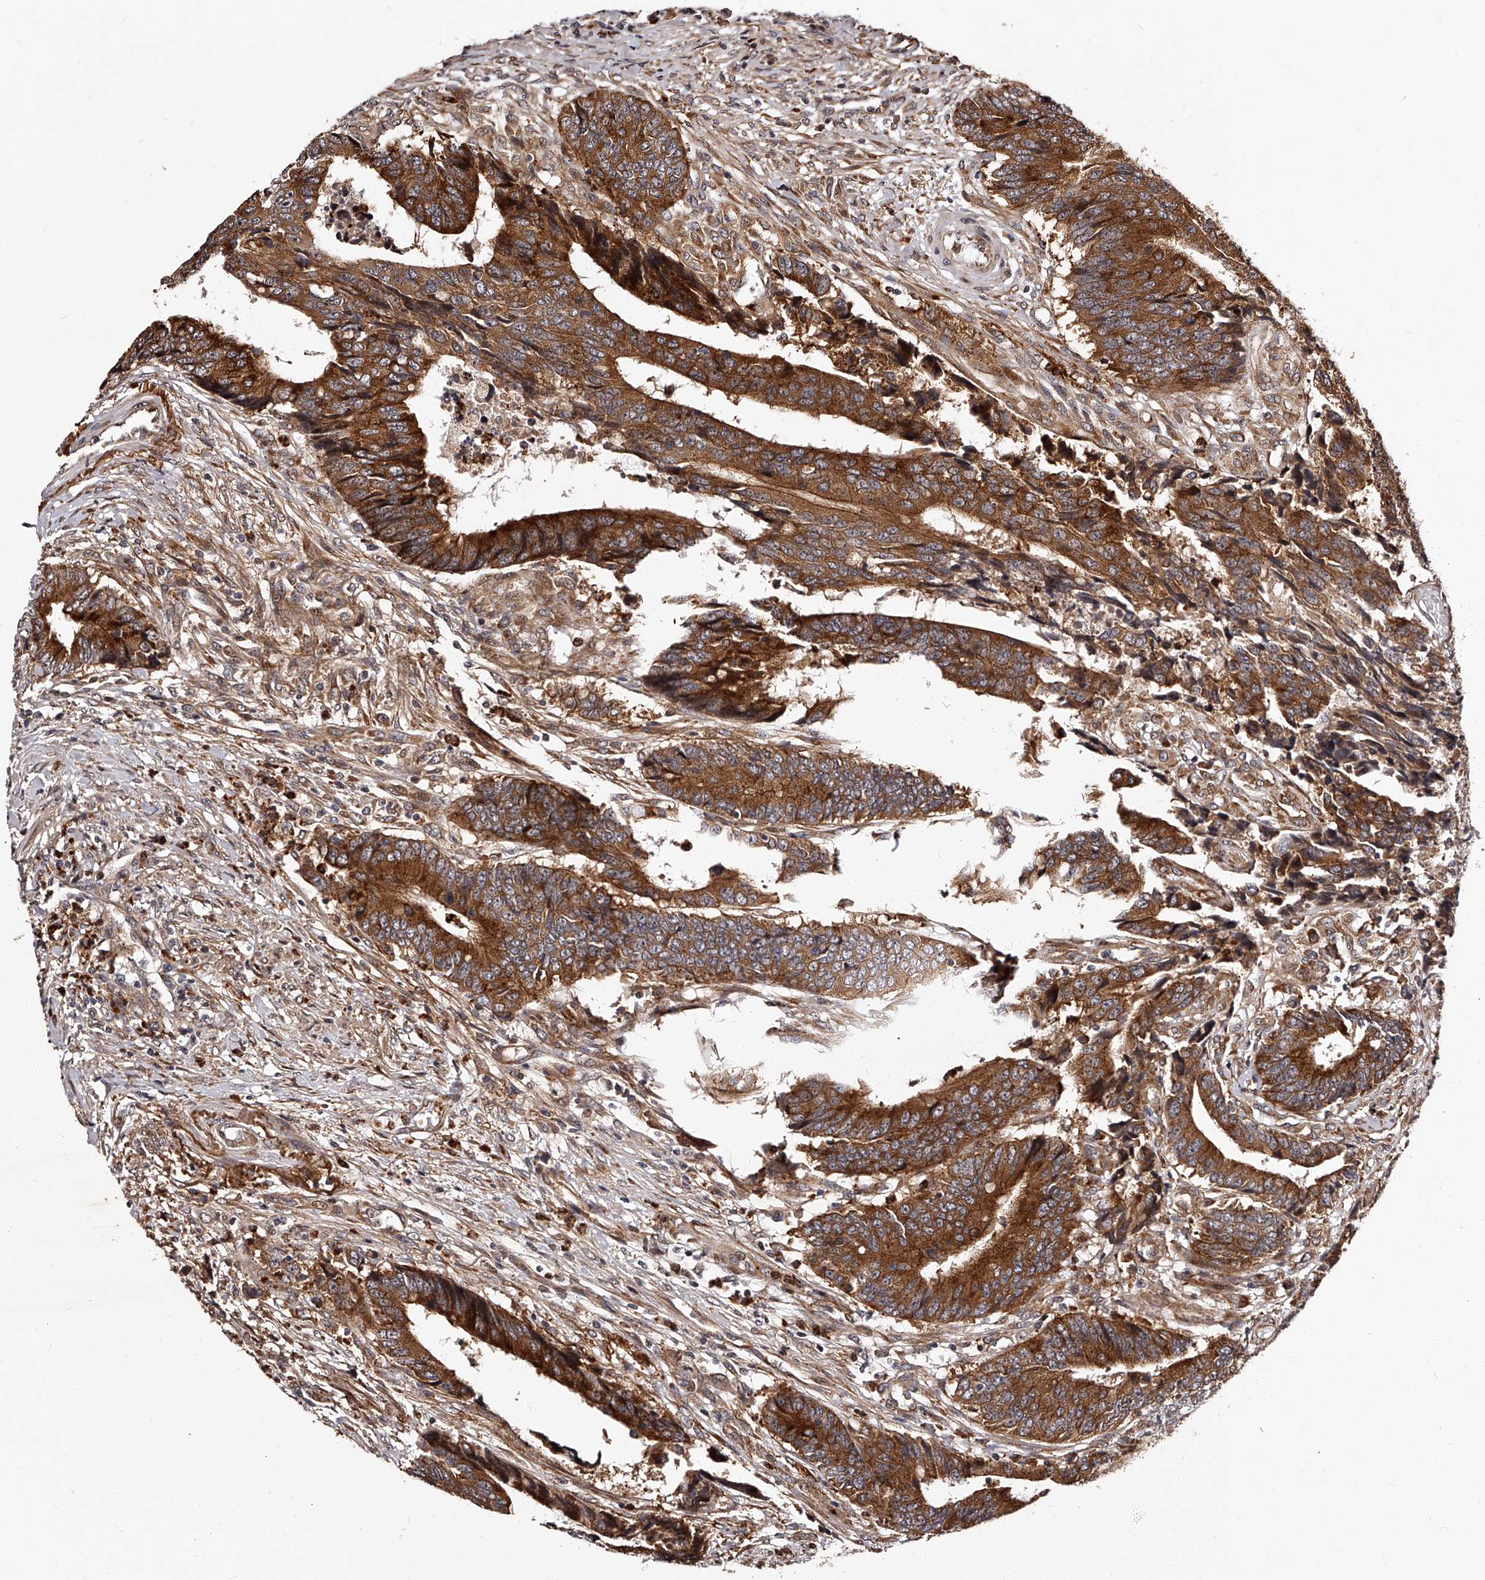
{"staining": {"intensity": "strong", "quantity": ">75%", "location": "cytoplasmic/membranous"}, "tissue": "colorectal cancer", "cell_type": "Tumor cells", "image_type": "cancer", "snomed": [{"axis": "morphology", "description": "Adenocarcinoma, NOS"}, {"axis": "topography", "description": "Rectum"}], "caption": "A micrograph of colorectal adenocarcinoma stained for a protein exhibits strong cytoplasmic/membranous brown staining in tumor cells. The staining was performed using DAB, with brown indicating positive protein expression. Nuclei are stained blue with hematoxylin.", "gene": "RSC1A1", "patient": {"sex": "male", "age": 84}}